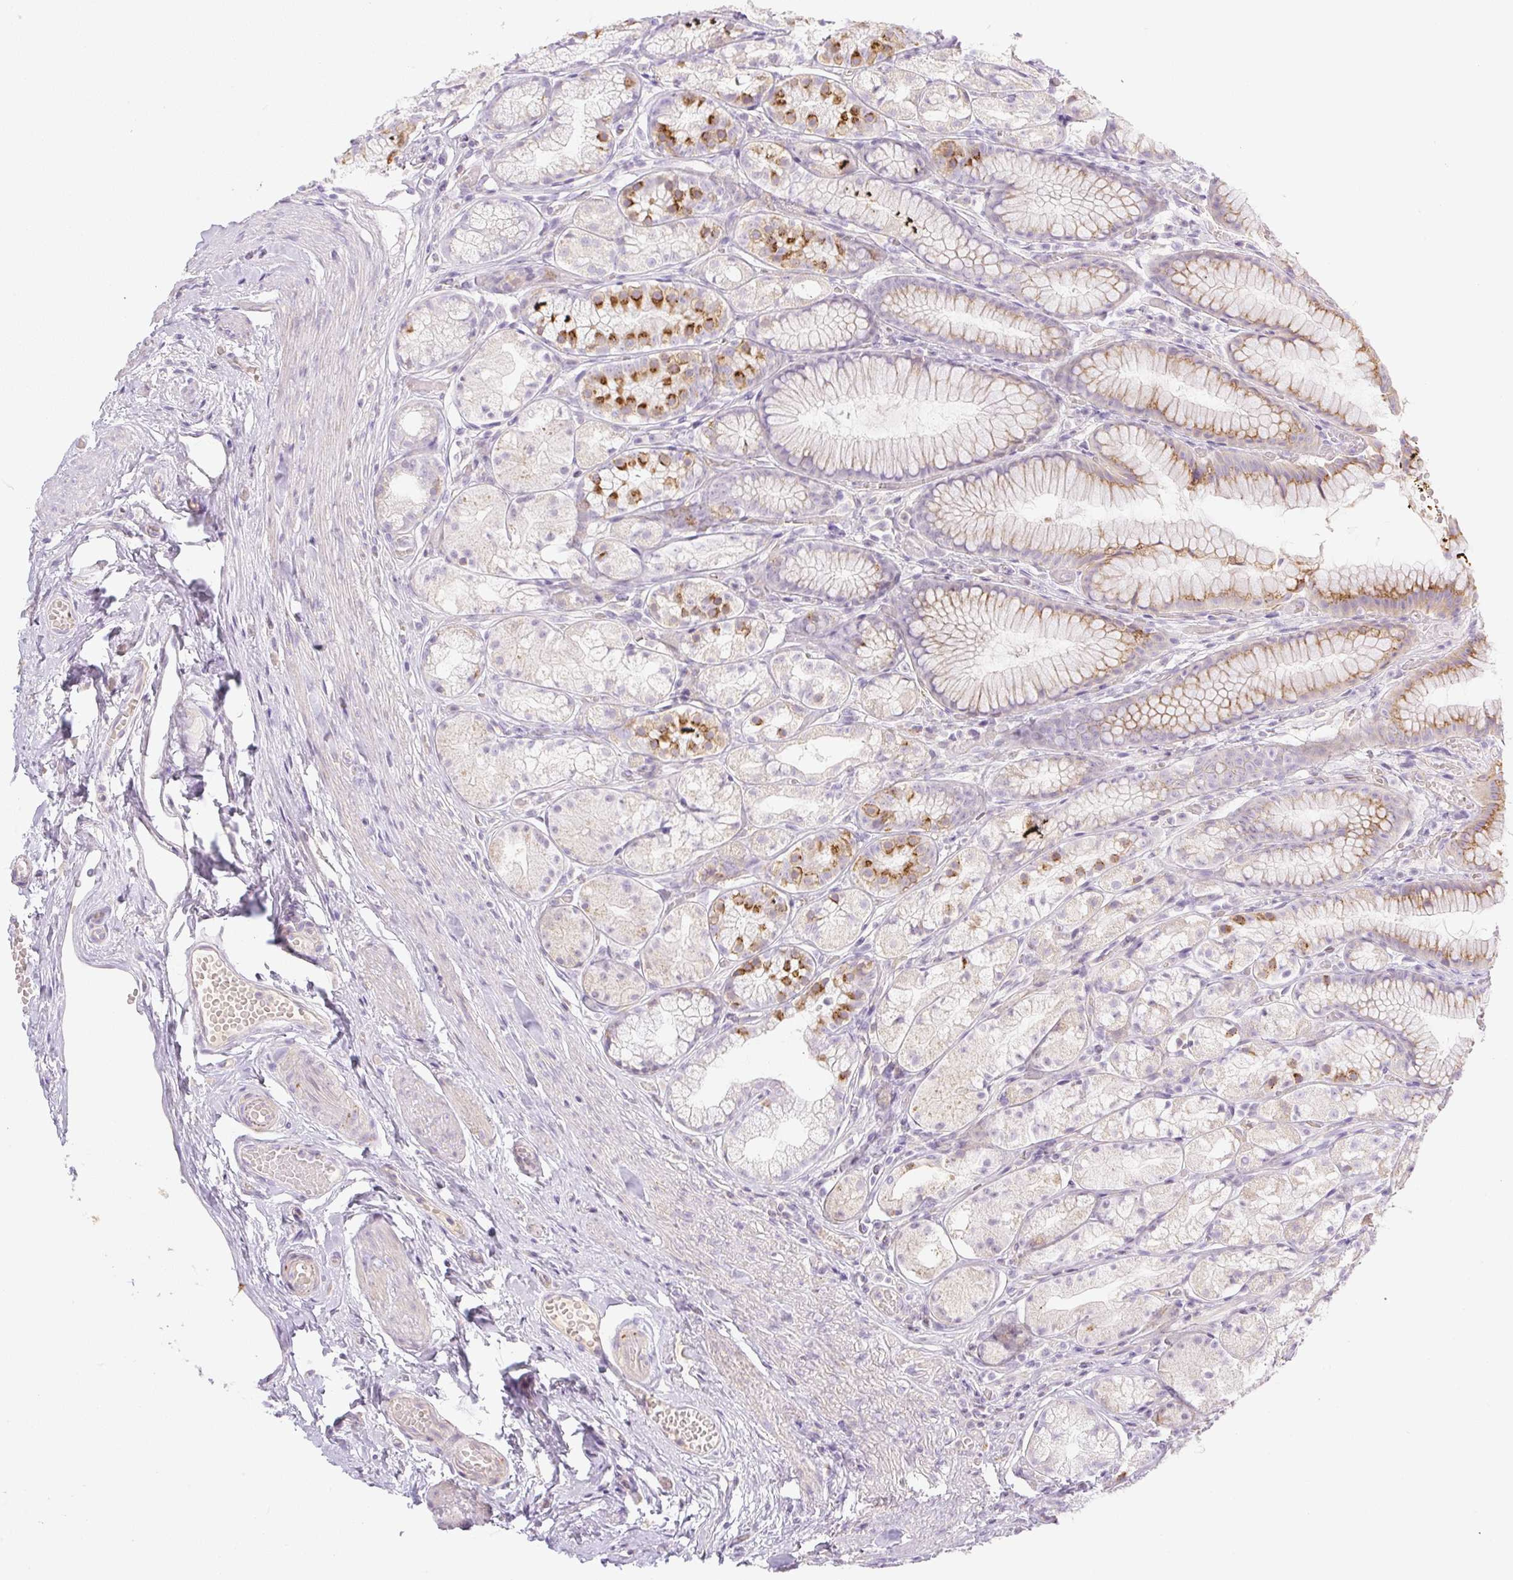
{"staining": {"intensity": "strong", "quantity": "<25%", "location": "cytoplasmic/membranous"}, "tissue": "stomach", "cell_type": "Glandular cells", "image_type": "normal", "snomed": [{"axis": "morphology", "description": "Normal tissue, NOS"}, {"axis": "topography", "description": "Smooth muscle"}, {"axis": "topography", "description": "Stomach"}], "caption": "A high-resolution histopathology image shows immunohistochemistry (IHC) staining of benign stomach, which reveals strong cytoplasmic/membranous expression in approximately <25% of glandular cells.", "gene": "MIA2", "patient": {"sex": "male", "age": 70}}